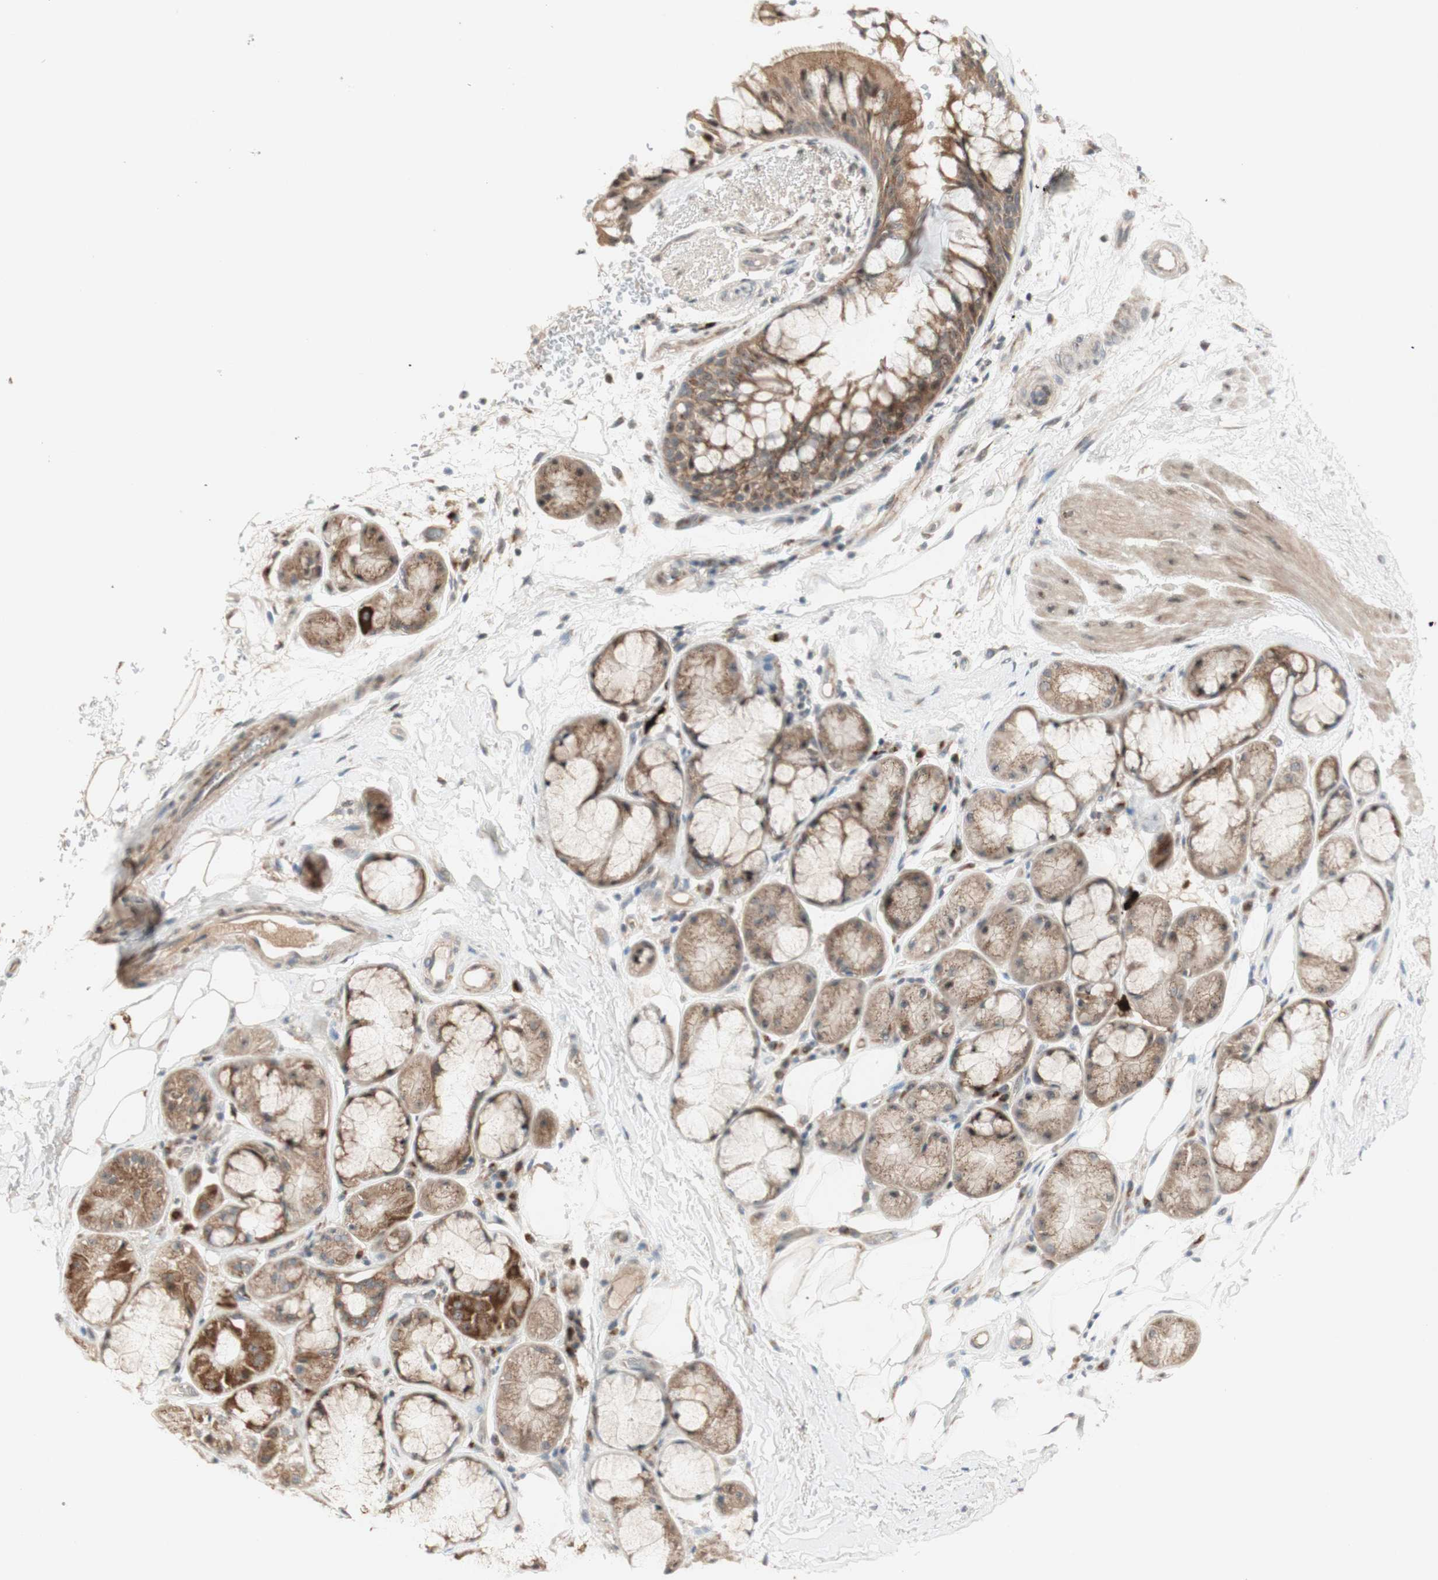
{"staining": {"intensity": "moderate", "quantity": ">75%", "location": "cytoplasmic/membranous"}, "tissue": "bronchus", "cell_type": "Respiratory epithelial cells", "image_type": "normal", "snomed": [{"axis": "morphology", "description": "Normal tissue, NOS"}, {"axis": "topography", "description": "Bronchus"}], "caption": "Immunohistochemistry (DAB) staining of benign bronchus exhibits moderate cytoplasmic/membranous protein staining in approximately >75% of respiratory epithelial cells.", "gene": "CYLD", "patient": {"sex": "male", "age": 66}}